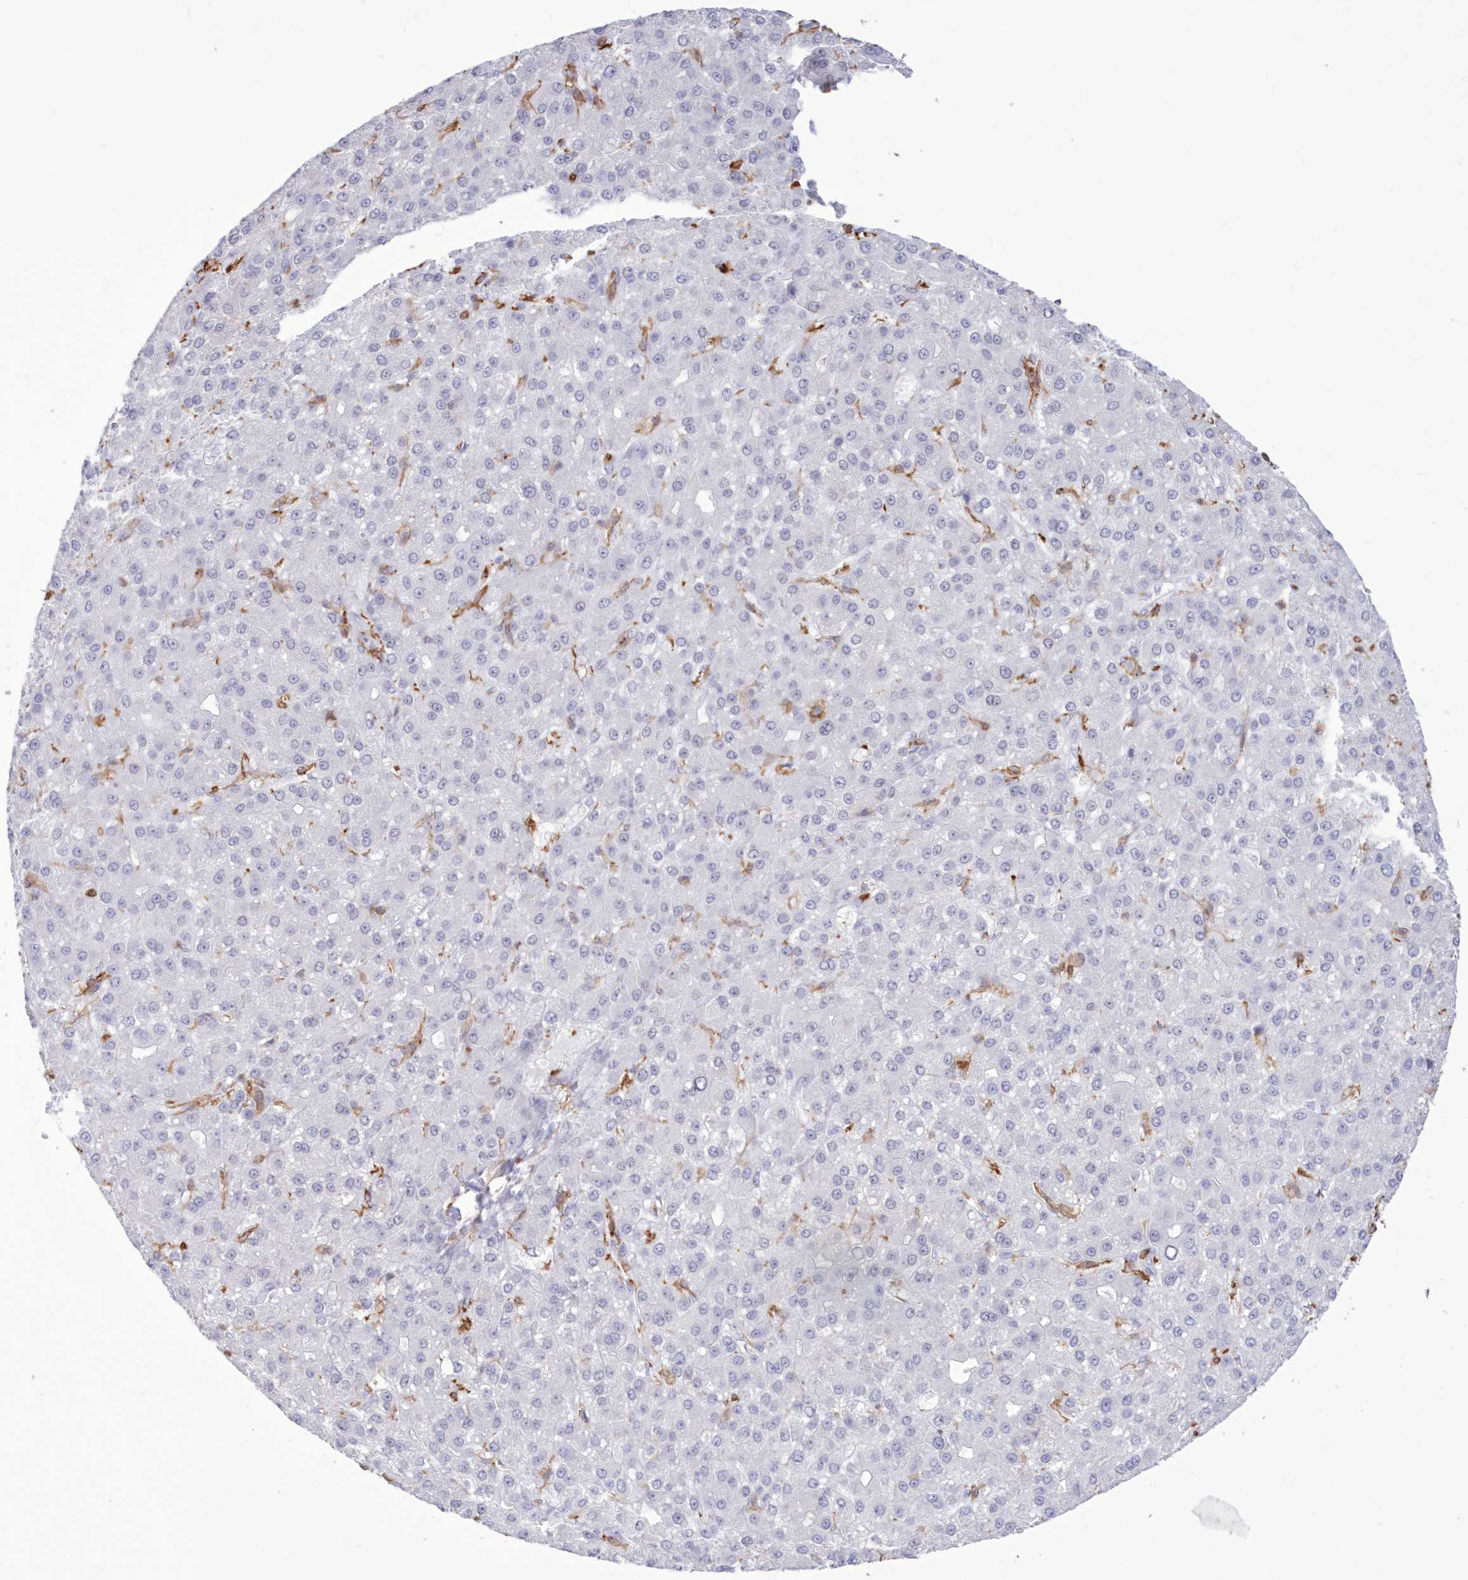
{"staining": {"intensity": "negative", "quantity": "none", "location": "none"}, "tissue": "liver cancer", "cell_type": "Tumor cells", "image_type": "cancer", "snomed": [{"axis": "morphology", "description": "Carcinoma, Hepatocellular, NOS"}, {"axis": "topography", "description": "Liver"}], "caption": "This is a histopathology image of immunohistochemistry (IHC) staining of hepatocellular carcinoma (liver), which shows no positivity in tumor cells.", "gene": "C11orf1", "patient": {"sex": "male", "age": 67}}